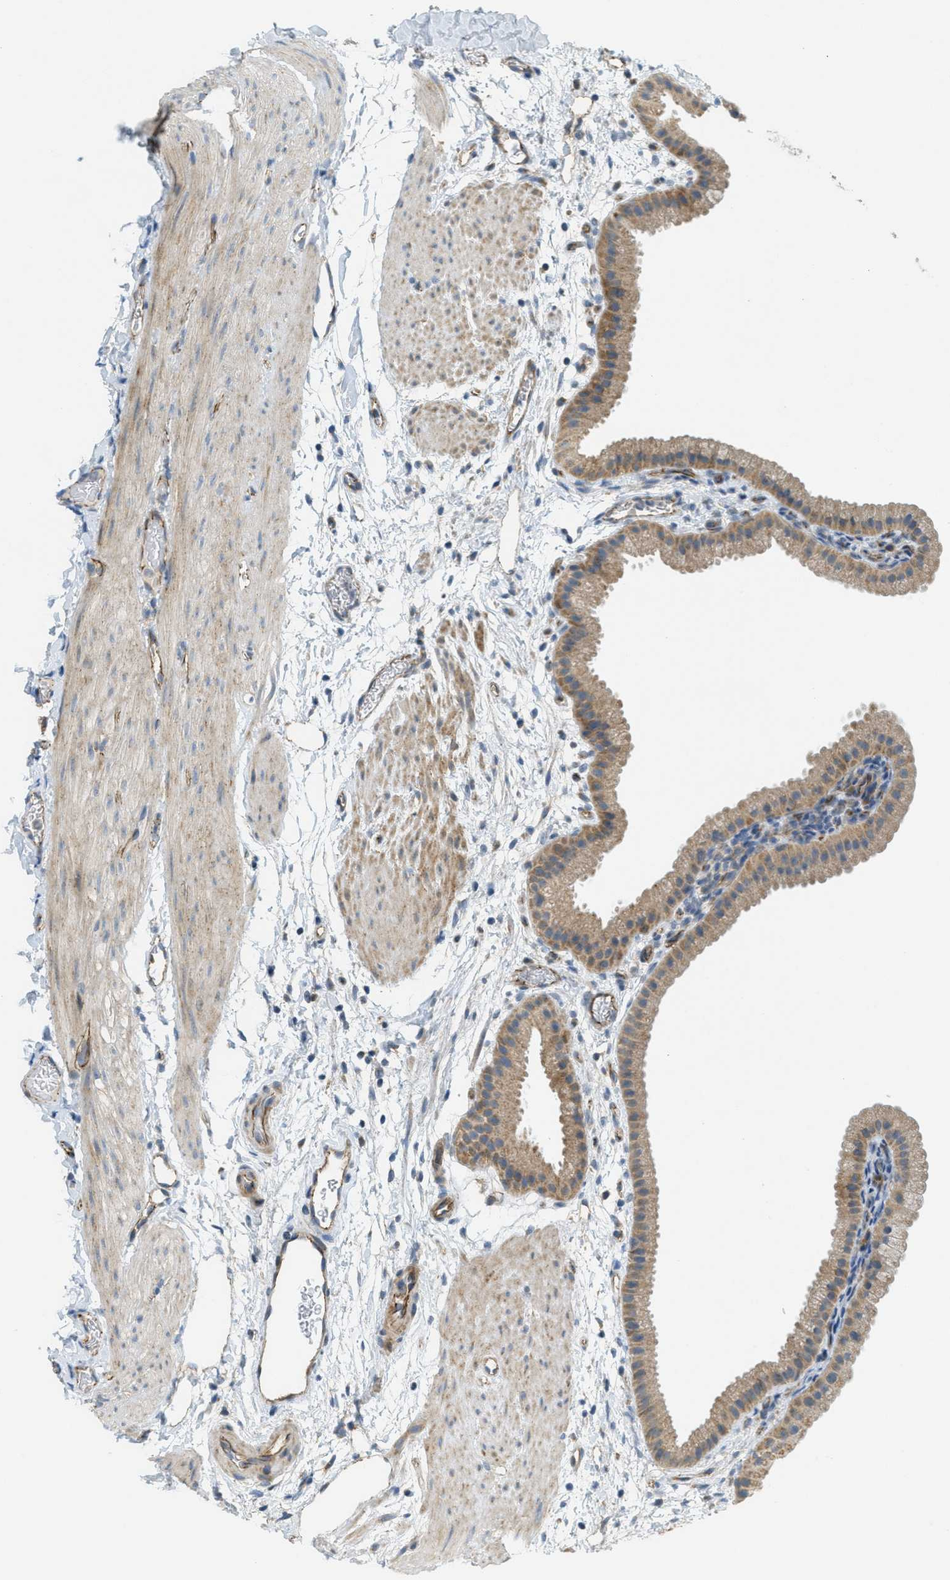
{"staining": {"intensity": "moderate", "quantity": ">75%", "location": "cytoplasmic/membranous"}, "tissue": "gallbladder", "cell_type": "Glandular cells", "image_type": "normal", "snomed": [{"axis": "morphology", "description": "Normal tissue, NOS"}, {"axis": "topography", "description": "Gallbladder"}], "caption": "Gallbladder stained with immunohistochemistry demonstrates moderate cytoplasmic/membranous staining in approximately >75% of glandular cells.", "gene": "JCAD", "patient": {"sex": "female", "age": 64}}